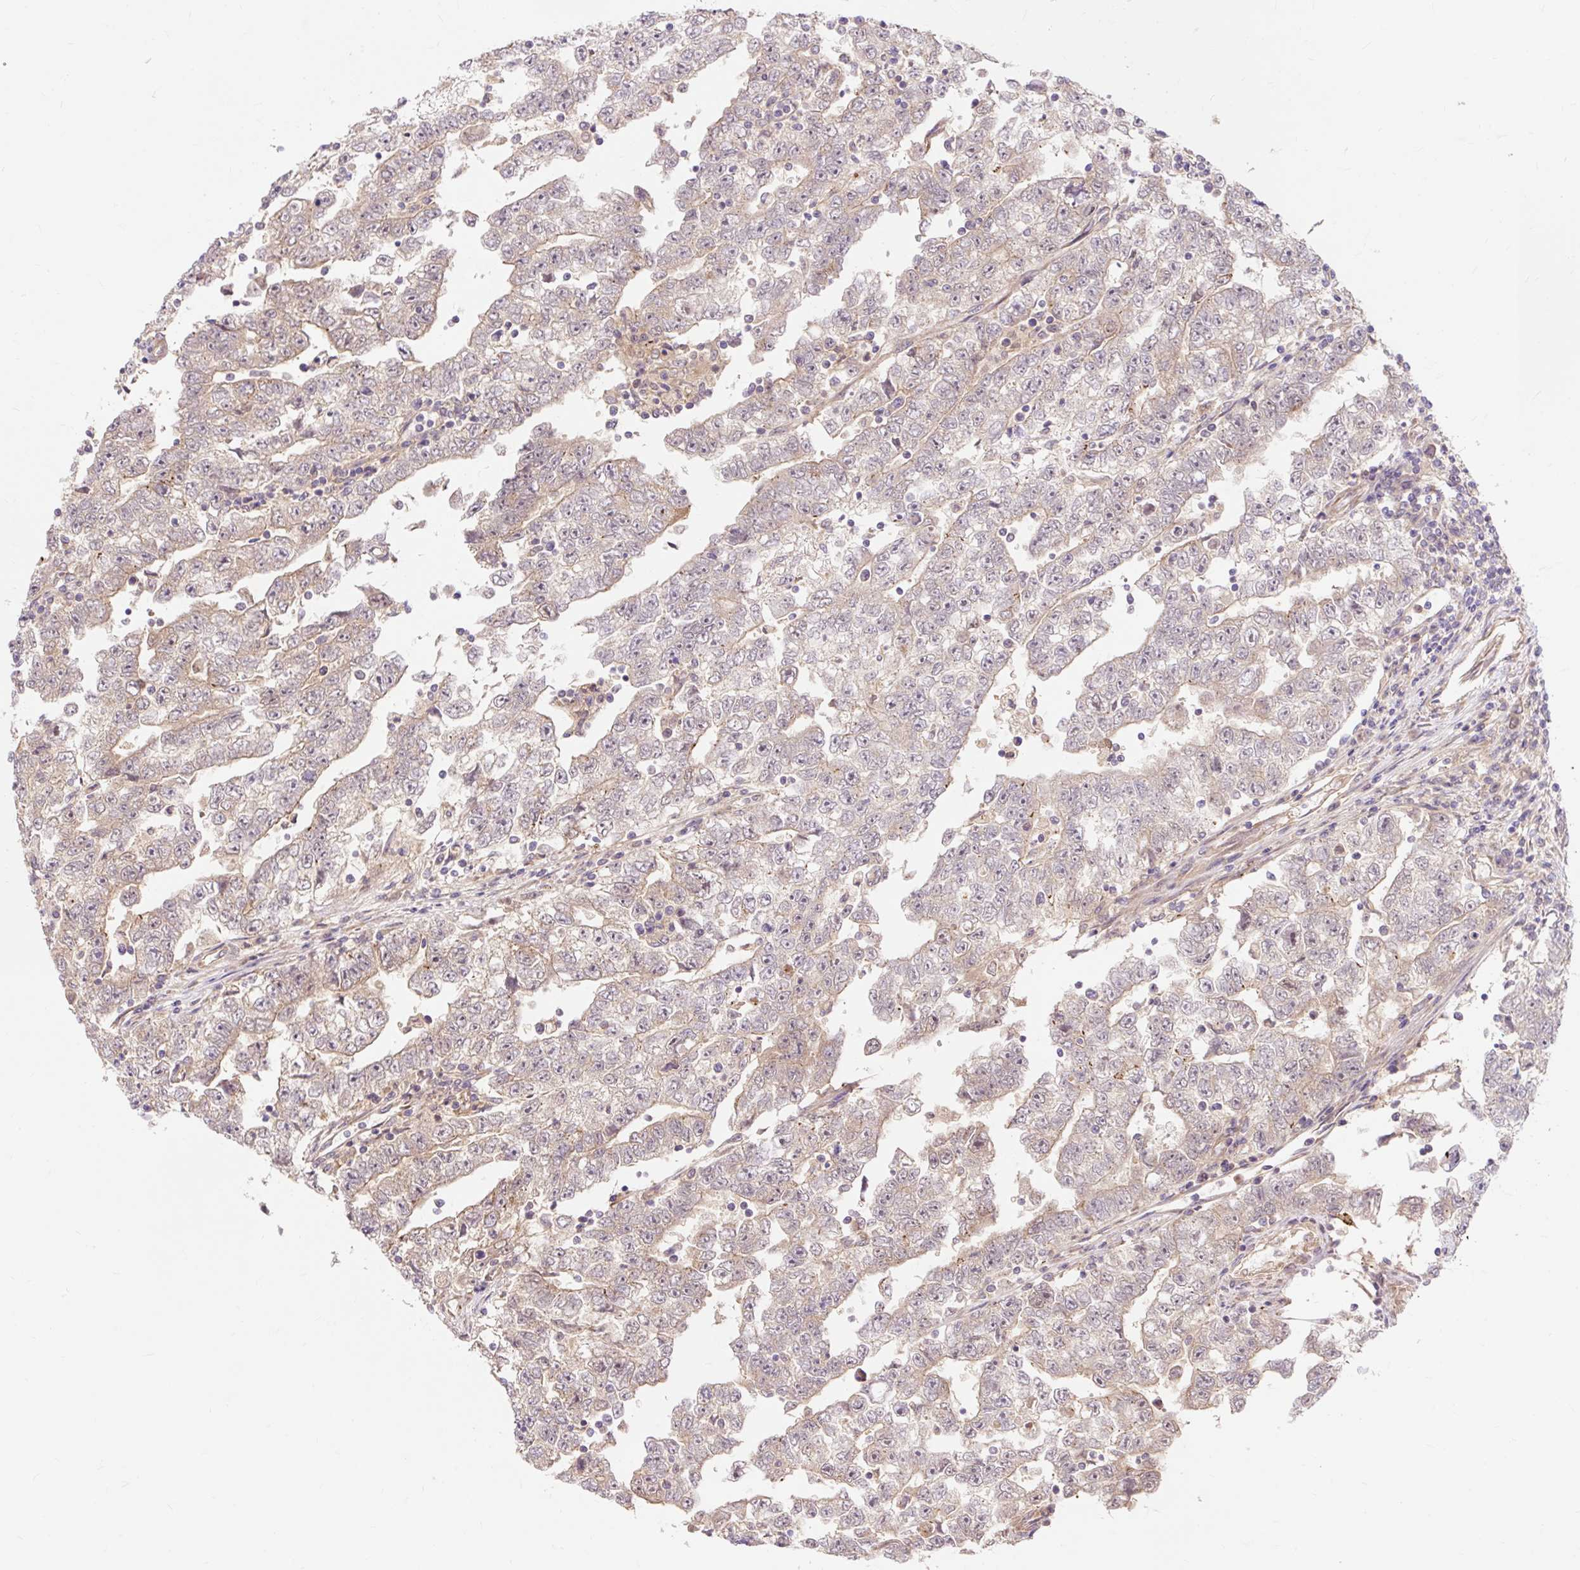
{"staining": {"intensity": "weak", "quantity": "25%-75%", "location": "cytoplasmic/membranous"}, "tissue": "testis cancer", "cell_type": "Tumor cells", "image_type": "cancer", "snomed": [{"axis": "morphology", "description": "Carcinoma, Embryonal, NOS"}, {"axis": "topography", "description": "Testis"}], "caption": "Testis embryonal carcinoma tissue displays weak cytoplasmic/membranous positivity in about 25%-75% of tumor cells (DAB = brown stain, brightfield microscopy at high magnification).", "gene": "TRIAP1", "patient": {"sex": "male", "age": 25}}